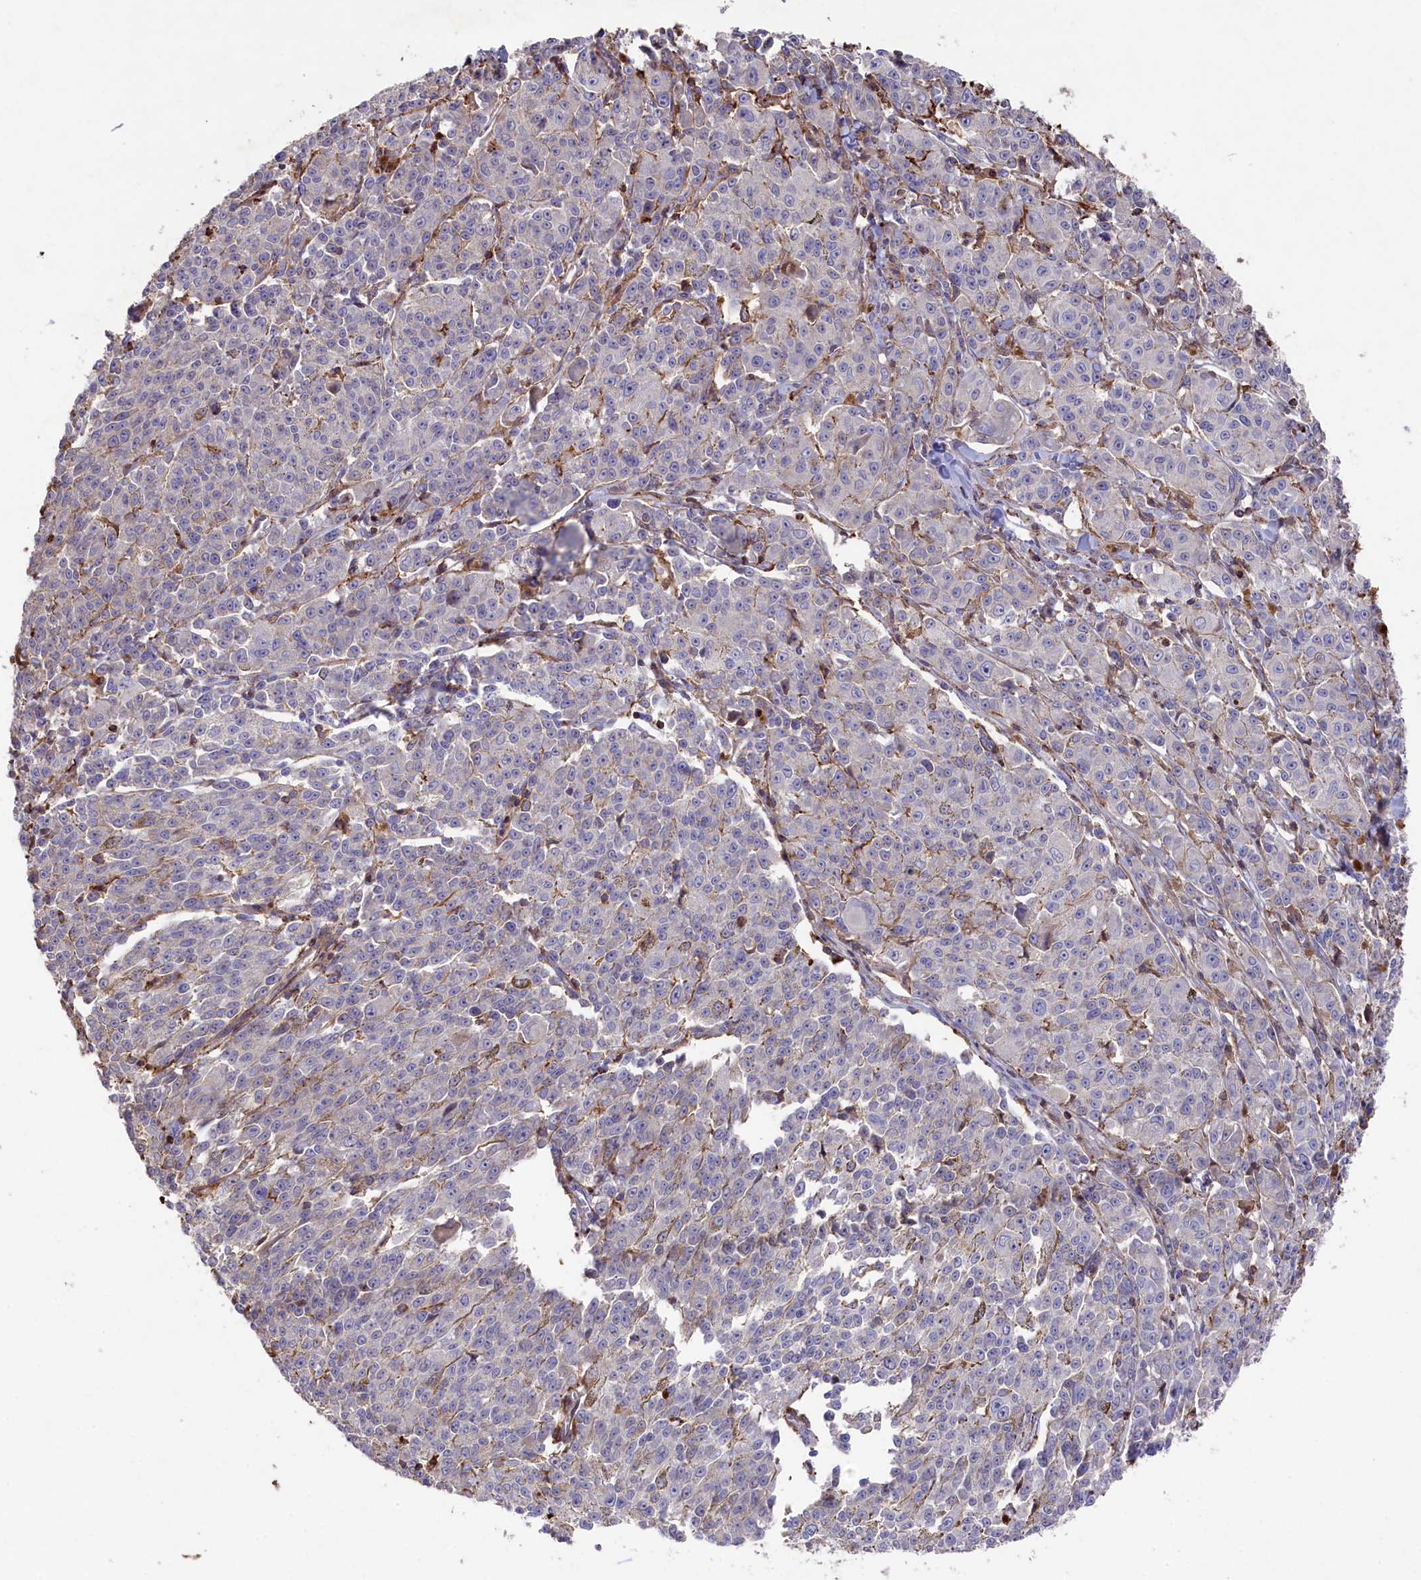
{"staining": {"intensity": "negative", "quantity": "none", "location": "none"}, "tissue": "melanoma", "cell_type": "Tumor cells", "image_type": "cancer", "snomed": [{"axis": "morphology", "description": "Malignant melanoma, NOS"}, {"axis": "topography", "description": "Skin"}], "caption": "This is an IHC photomicrograph of human malignant melanoma. There is no expression in tumor cells.", "gene": "RAPSN", "patient": {"sex": "female", "age": 52}}